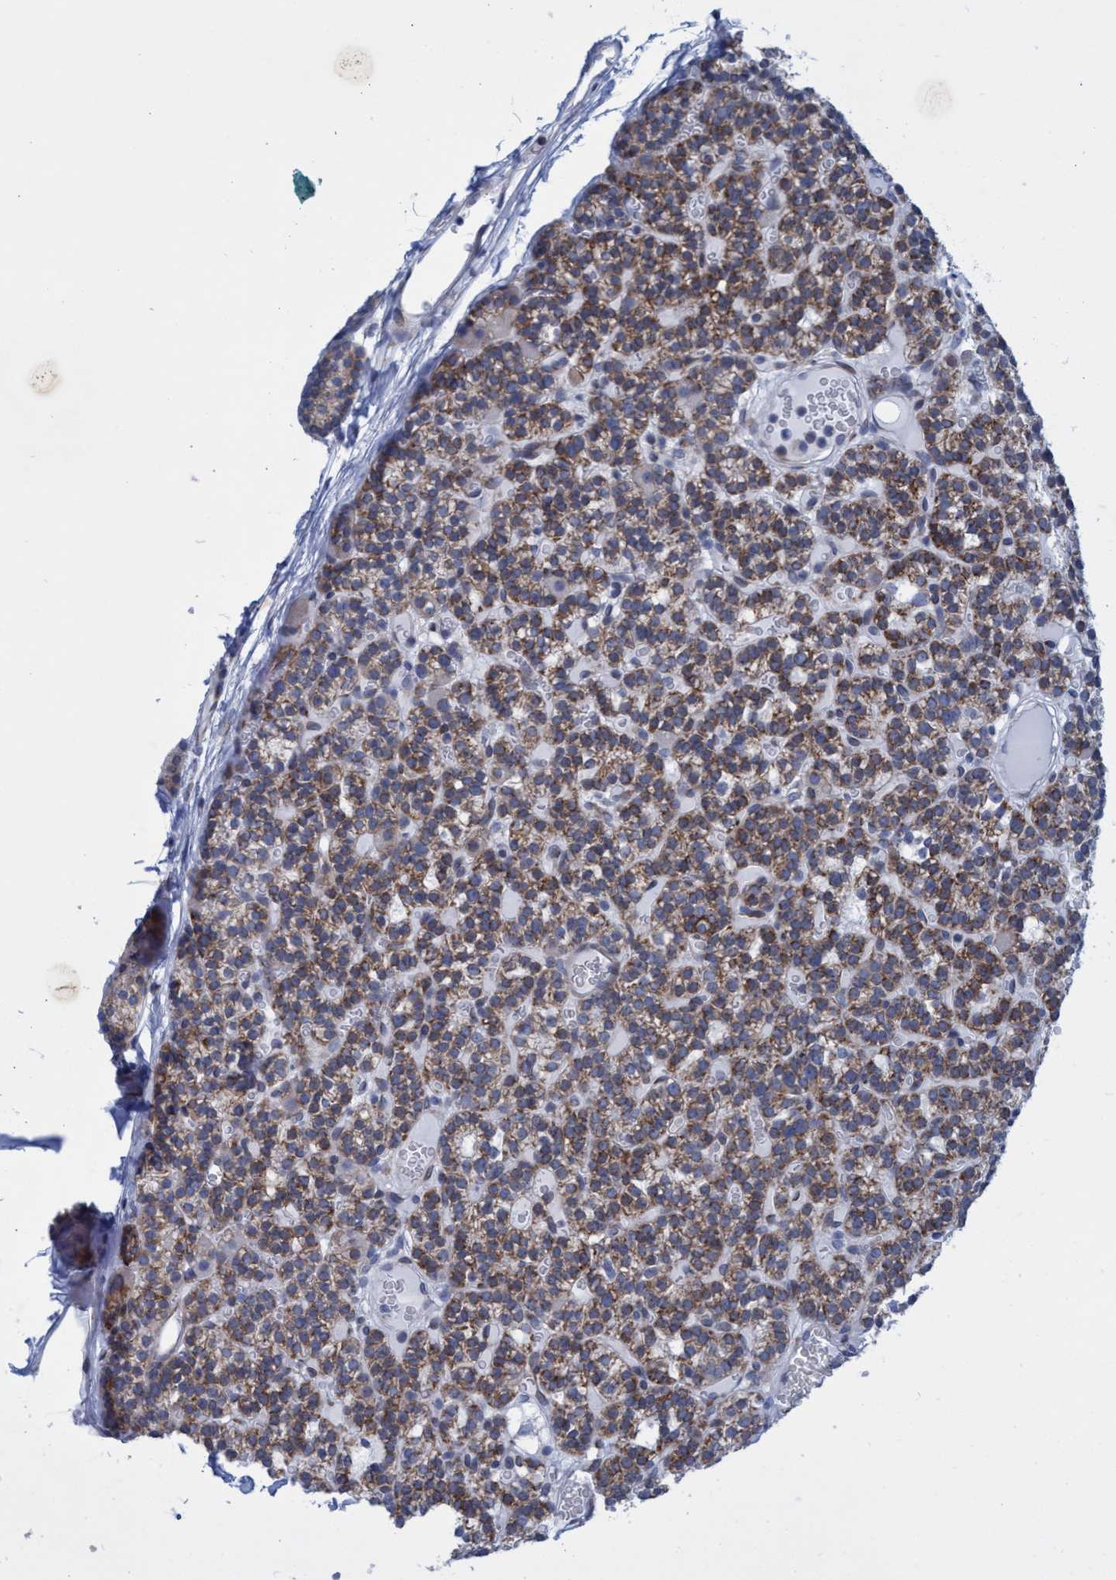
{"staining": {"intensity": "moderate", "quantity": ">75%", "location": "cytoplasmic/membranous"}, "tissue": "parathyroid gland", "cell_type": "Glandular cells", "image_type": "normal", "snomed": [{"axis": "morphology", "description": "Normal tissue, NOS"}, {"axis": "morphology", "description": "Adenoma, NOS"}, {"axis": "topography", "description": "Parathyroid gland"}], "caption": "Immunohistochemical staining of unremarkable human parathyroid gland displays >75% levels of moderate cytoplasmic/membranous protein expression in approximately >75% of glandular cells. Nuclei are stained in blue.", "gene": "R3HCC1", "patient": {"sex": "female", "age": 58}}